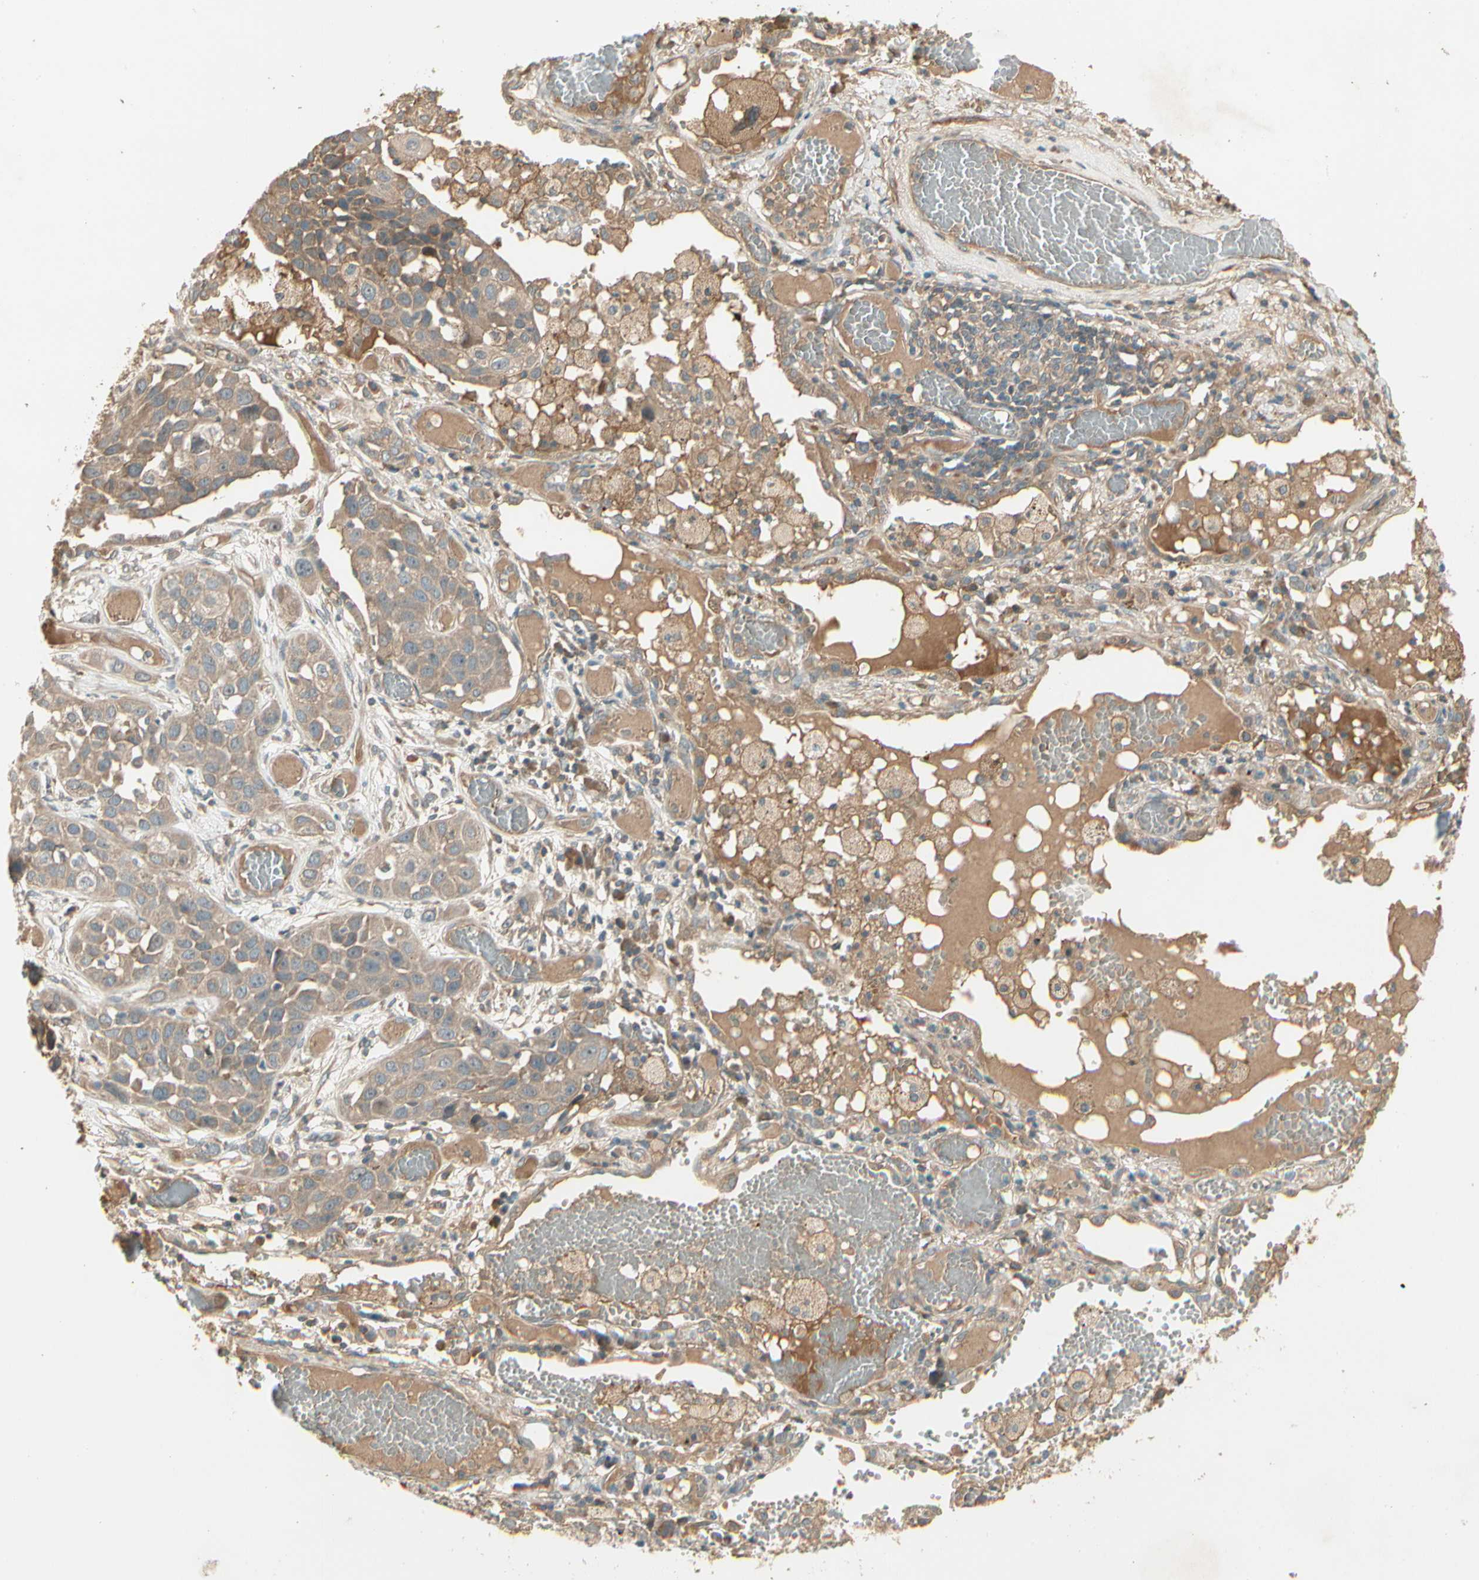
{"staining": {"intensity": "weak", "quantity": ">75%", "location": "cytoplasmic/membranous"}, "tissue": "lung cancer", "cell_type": "Tumor cells", "image_type": "cancer", "snomed": [{"axis": "morphology", "description": "Squamous cell carcinoma, NOS"}, {"axis": "topography", "description": "Lung"}], "caption": "Squamous cell carcinoma (lung) stained with a brown dye exhibits weak cytoplasmic/membranous positive positivity in about >75% of tumor cells.", "gene": "ACVR1", "patient": {"sex": "male", "age": 71}}